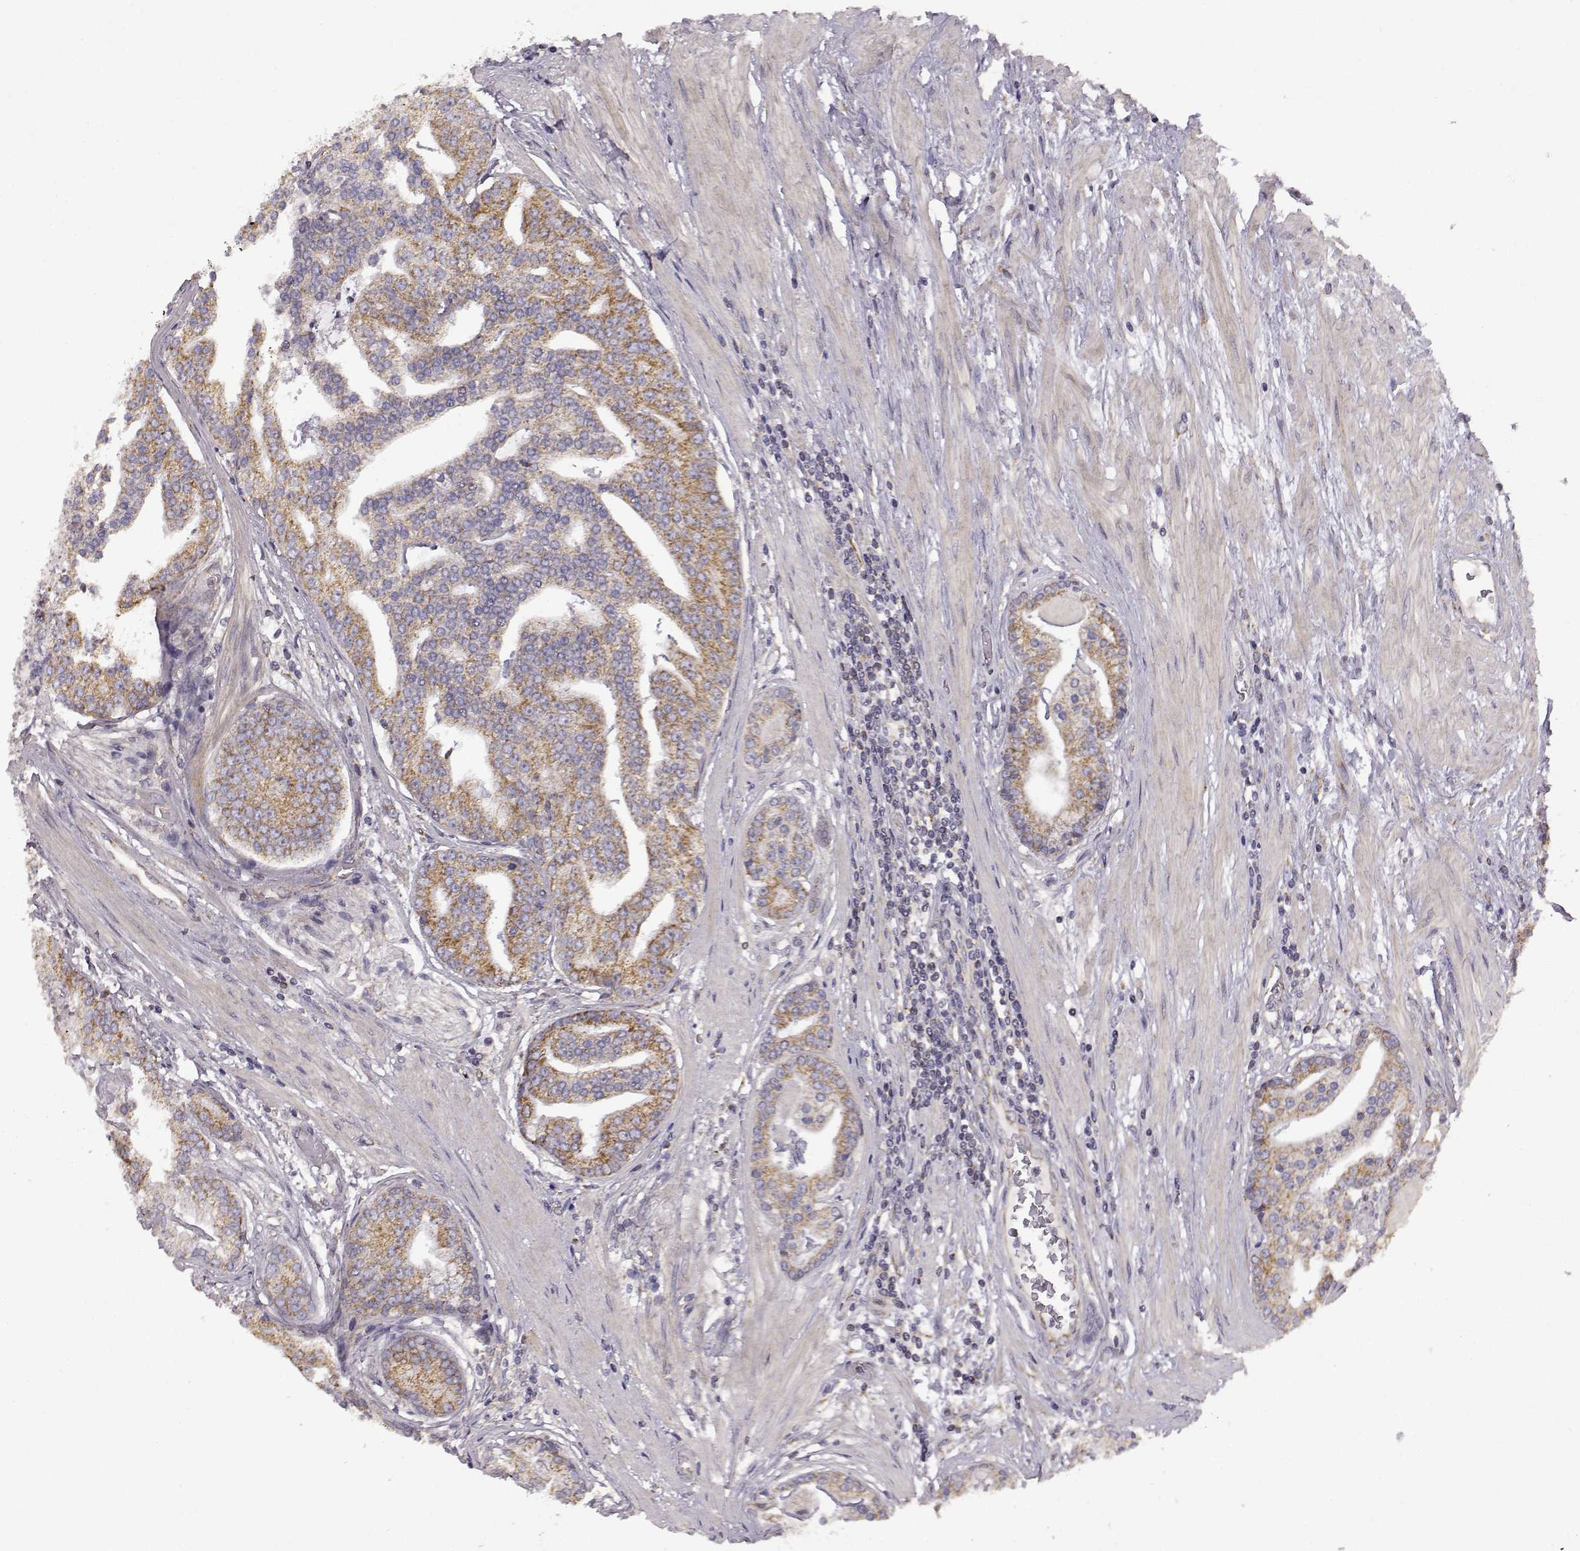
{"staining": {"intensity": "moderate", "quantity": "25%-75%", "location": "cytoplasmic/membranous"}, "tissue": "prostate cancer", "cell_type": "Tumor cells", "image_type": "cancer", "snomed": [{"axis": "morphology", "description": "Adenocarcinoma, NOS"}, {"axis": "topography", "description": "Prostate and seminal vesicle, NOS"}, {"axis": "topography", "description": "Prostate"}], "caption": "Prostate cancer stained with DAB (3,3'-diaminobenzidine) immunohistochemistry (IHC) reveals medium levels of moderate cytoplasmic/membranous positivity in approximately 25%-75% of tumor cells.", "gene": "DDC", "patient": {"sex": "male", "age": 44}}